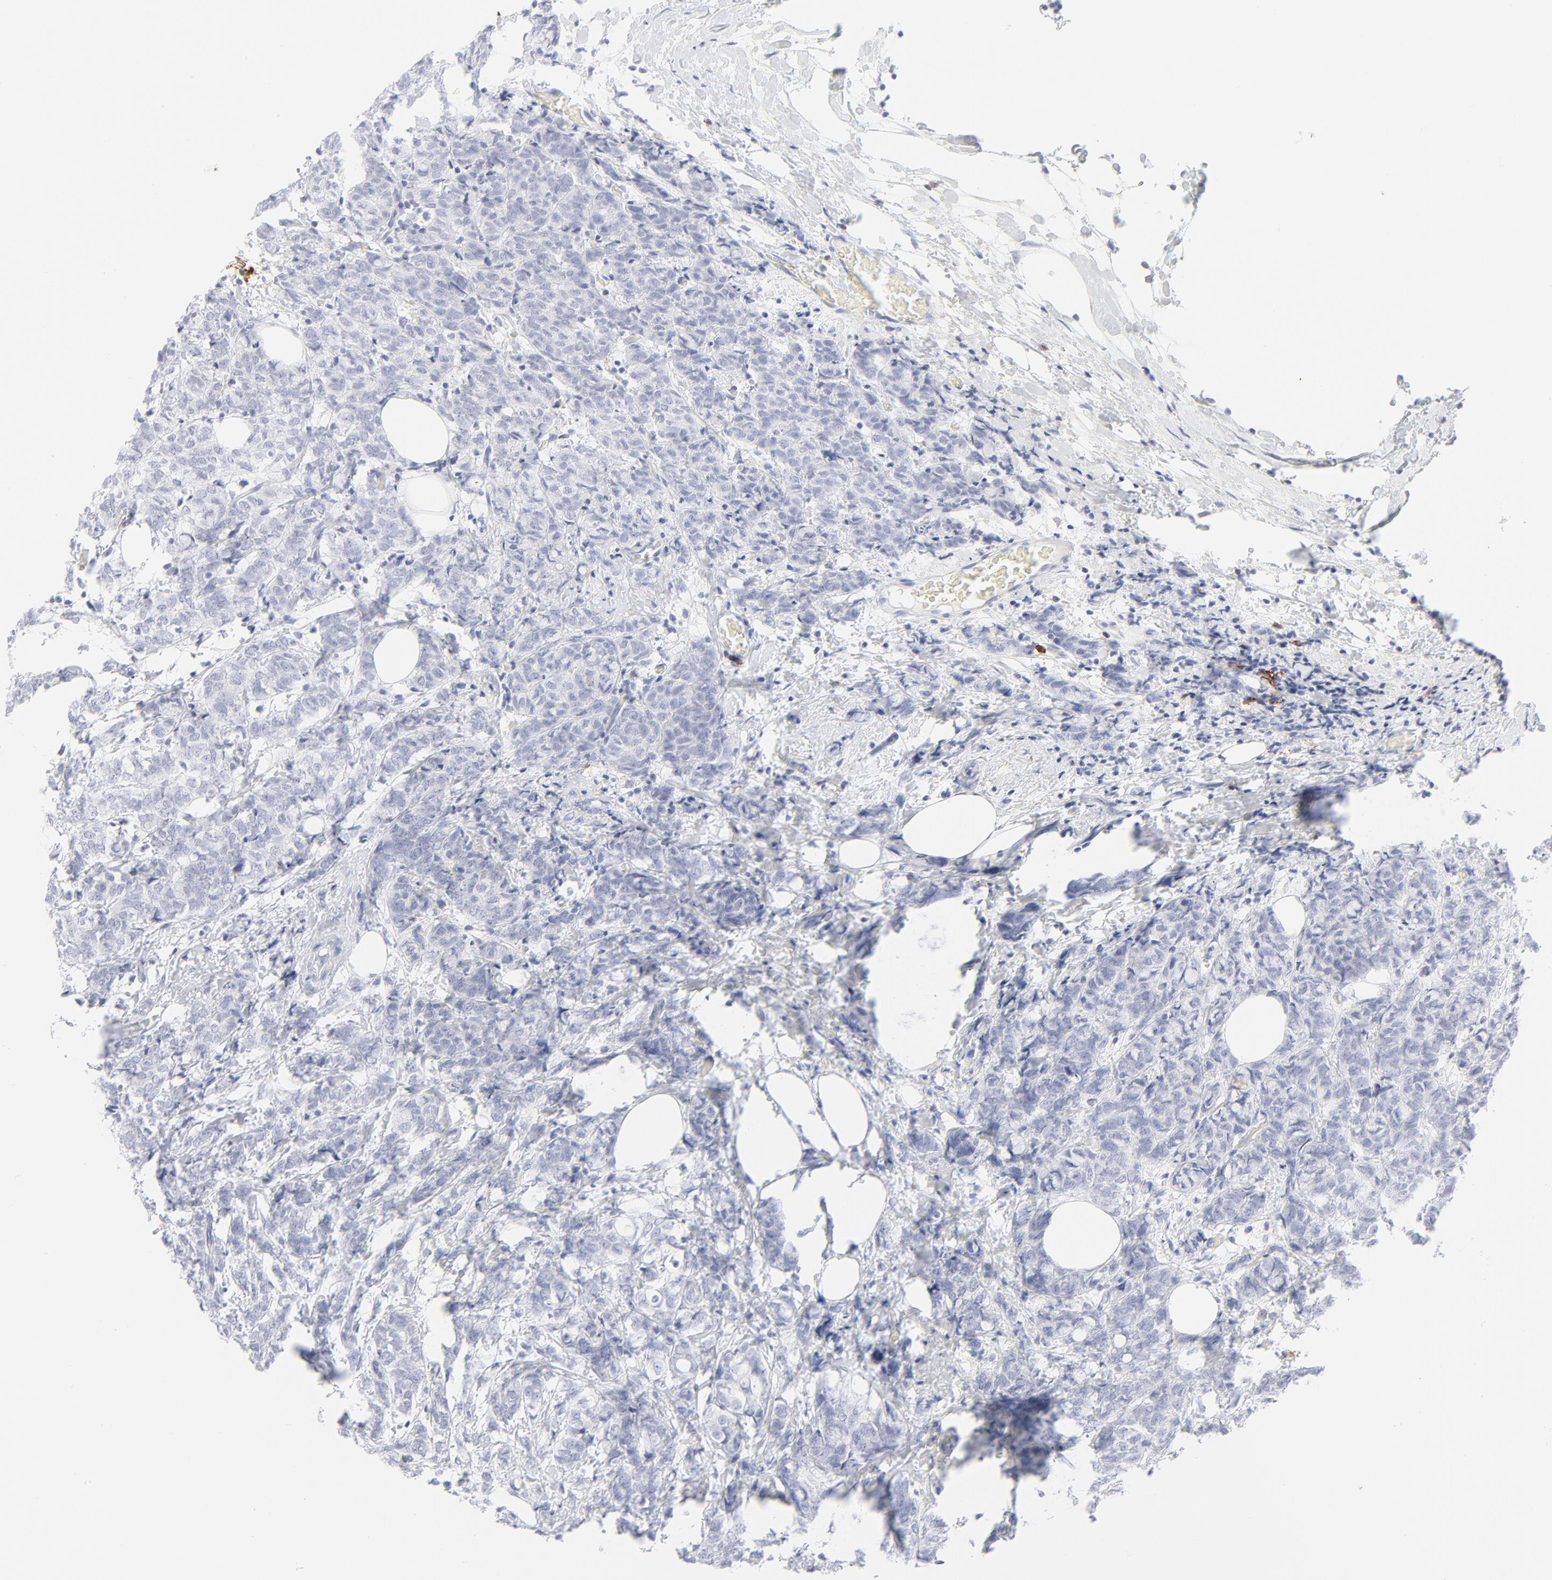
{"staining": {"intensity": "negative", "quantity": "none", "location": "none"}, "tissue": "breast cancer", "cell_type": "Tumor cells", "image_type": "cancer", "snomed": [{"axis": "morphology", "description": "Lobular carcinoma"}, {"axis": "topography", "description": "Breast"}], "caption": "There is no significant staining in tumor cells of breast lobular carcinoma.", "gene": "CCR7", "patient": {"sex": "female", "age": 60}}